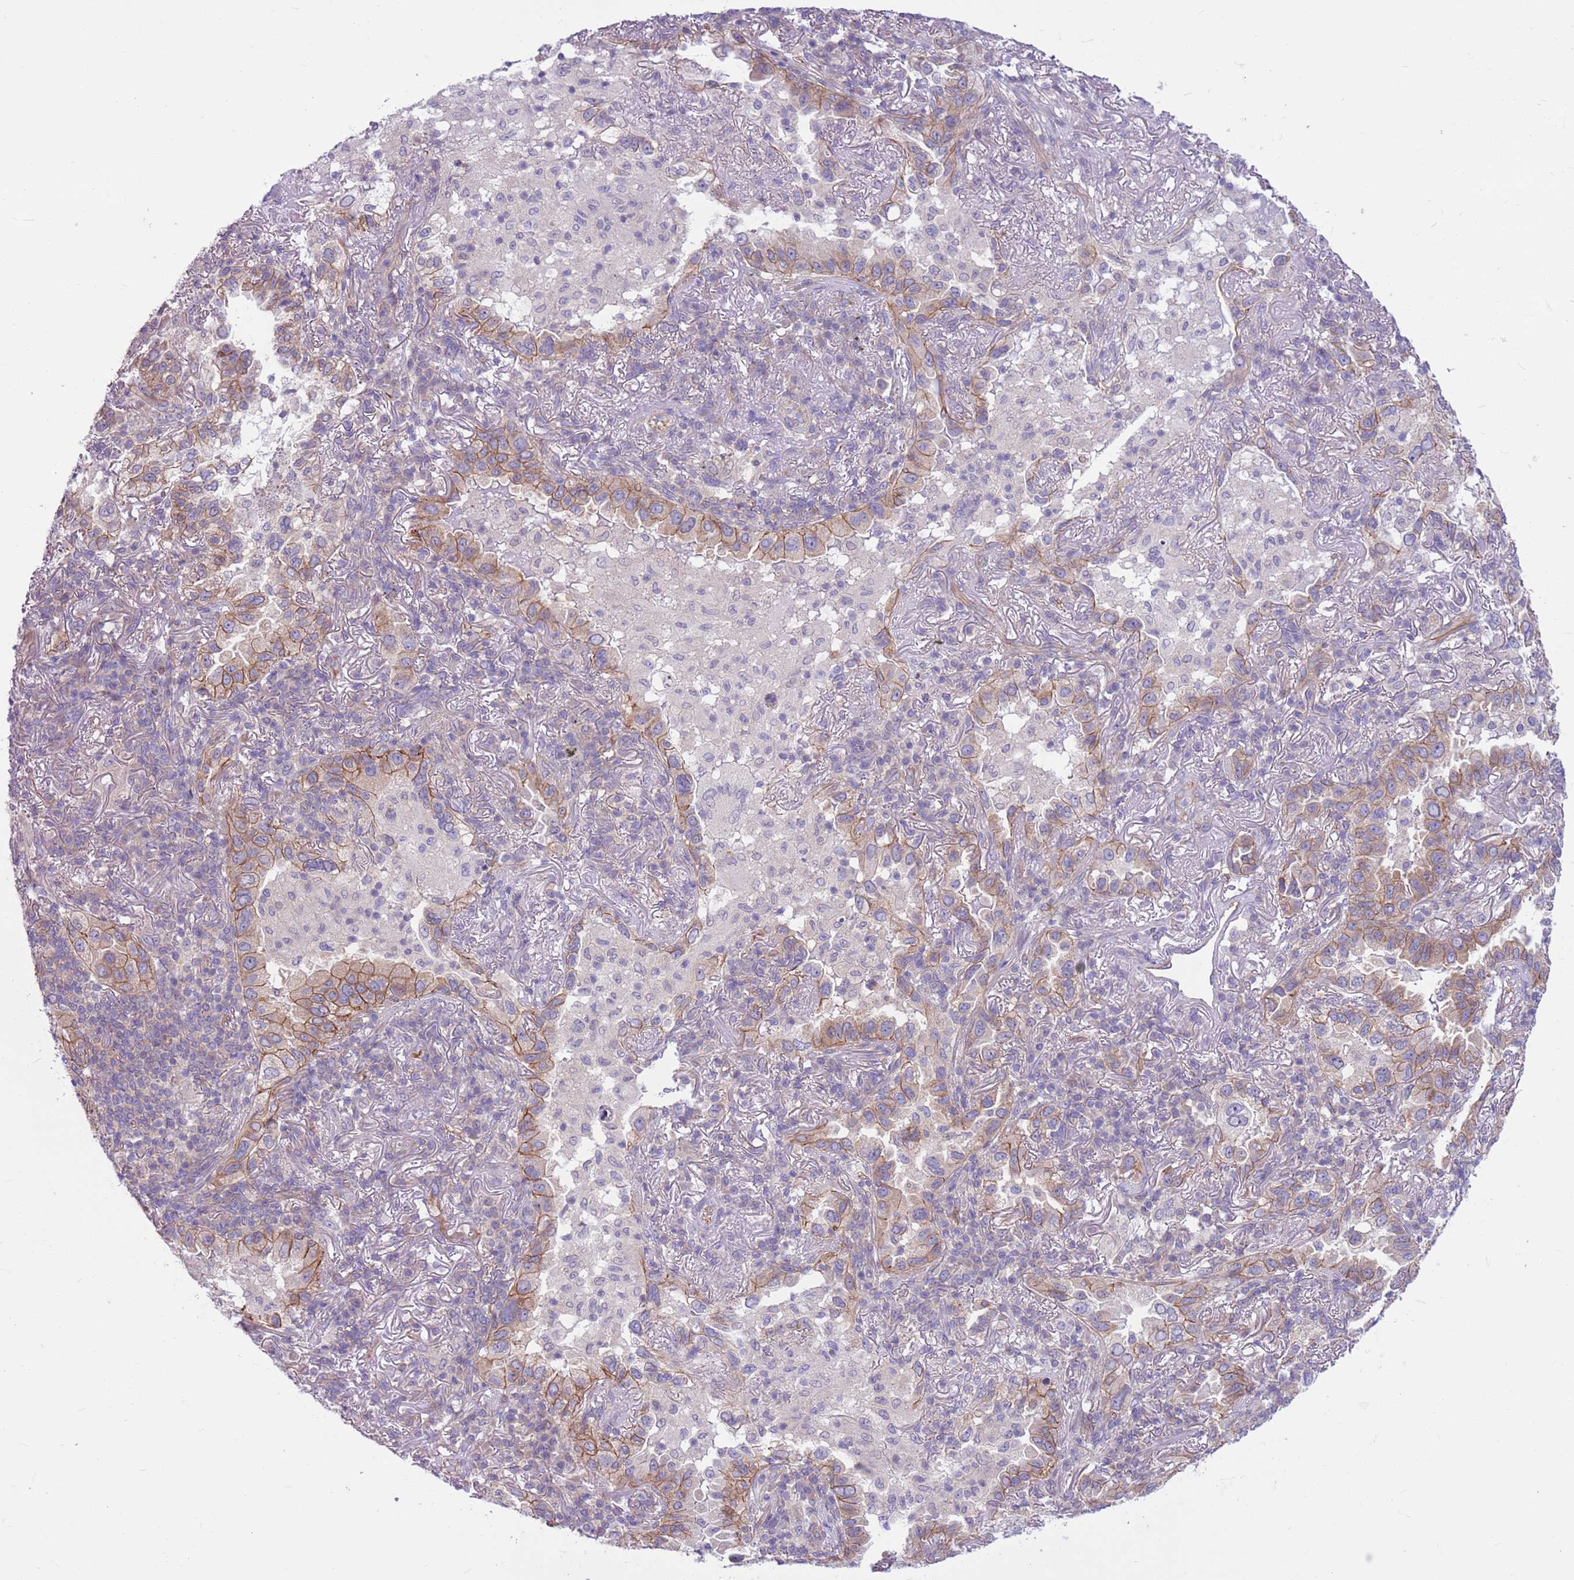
{"staining": {"intensity": "moderate", "quantity": "25%-75%", "location": "cytoplasmic/membranous"}, "tissue": "lung cancer", "cell_type": "Tumor cells", "image_type": "cancer", "snomed": [{"axis": "morphology", "description": "Adenocarcinoma, NOS"}, {"axis": "topography", "description": "Lung"}], "caption": "Lung adenocarcinoma tissue reveals moderate cytoplasmic/membranous positivity in about 25%-75% of tumor cells", "gene": "PARP8", "patient": {"sex": "female", "age": 69}}